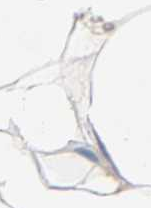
{"staining": {"intensity": "negative", "quantity": "none", "location": "none"}, "tissue": "adipose tissue", "cell_type": "Adipocytes", "image_type": "normal", "snomed": [{"axis": "morphology", "description": "Normal tissue, NOS"}, {"axis": "morphology", "description": "Duct carcinoma"}, {"axis": "topography", "description": "Breast"}, {"axis": "topography", "description": "Adipose tissue"}], "caption": "This is an immunohistochemistry (IHC) histopathology image of normal adipose tissue. There is no positivity in adipocytes.", "gene": "ZCCHC13", "patient": {"sex": "female", "age": 37}}